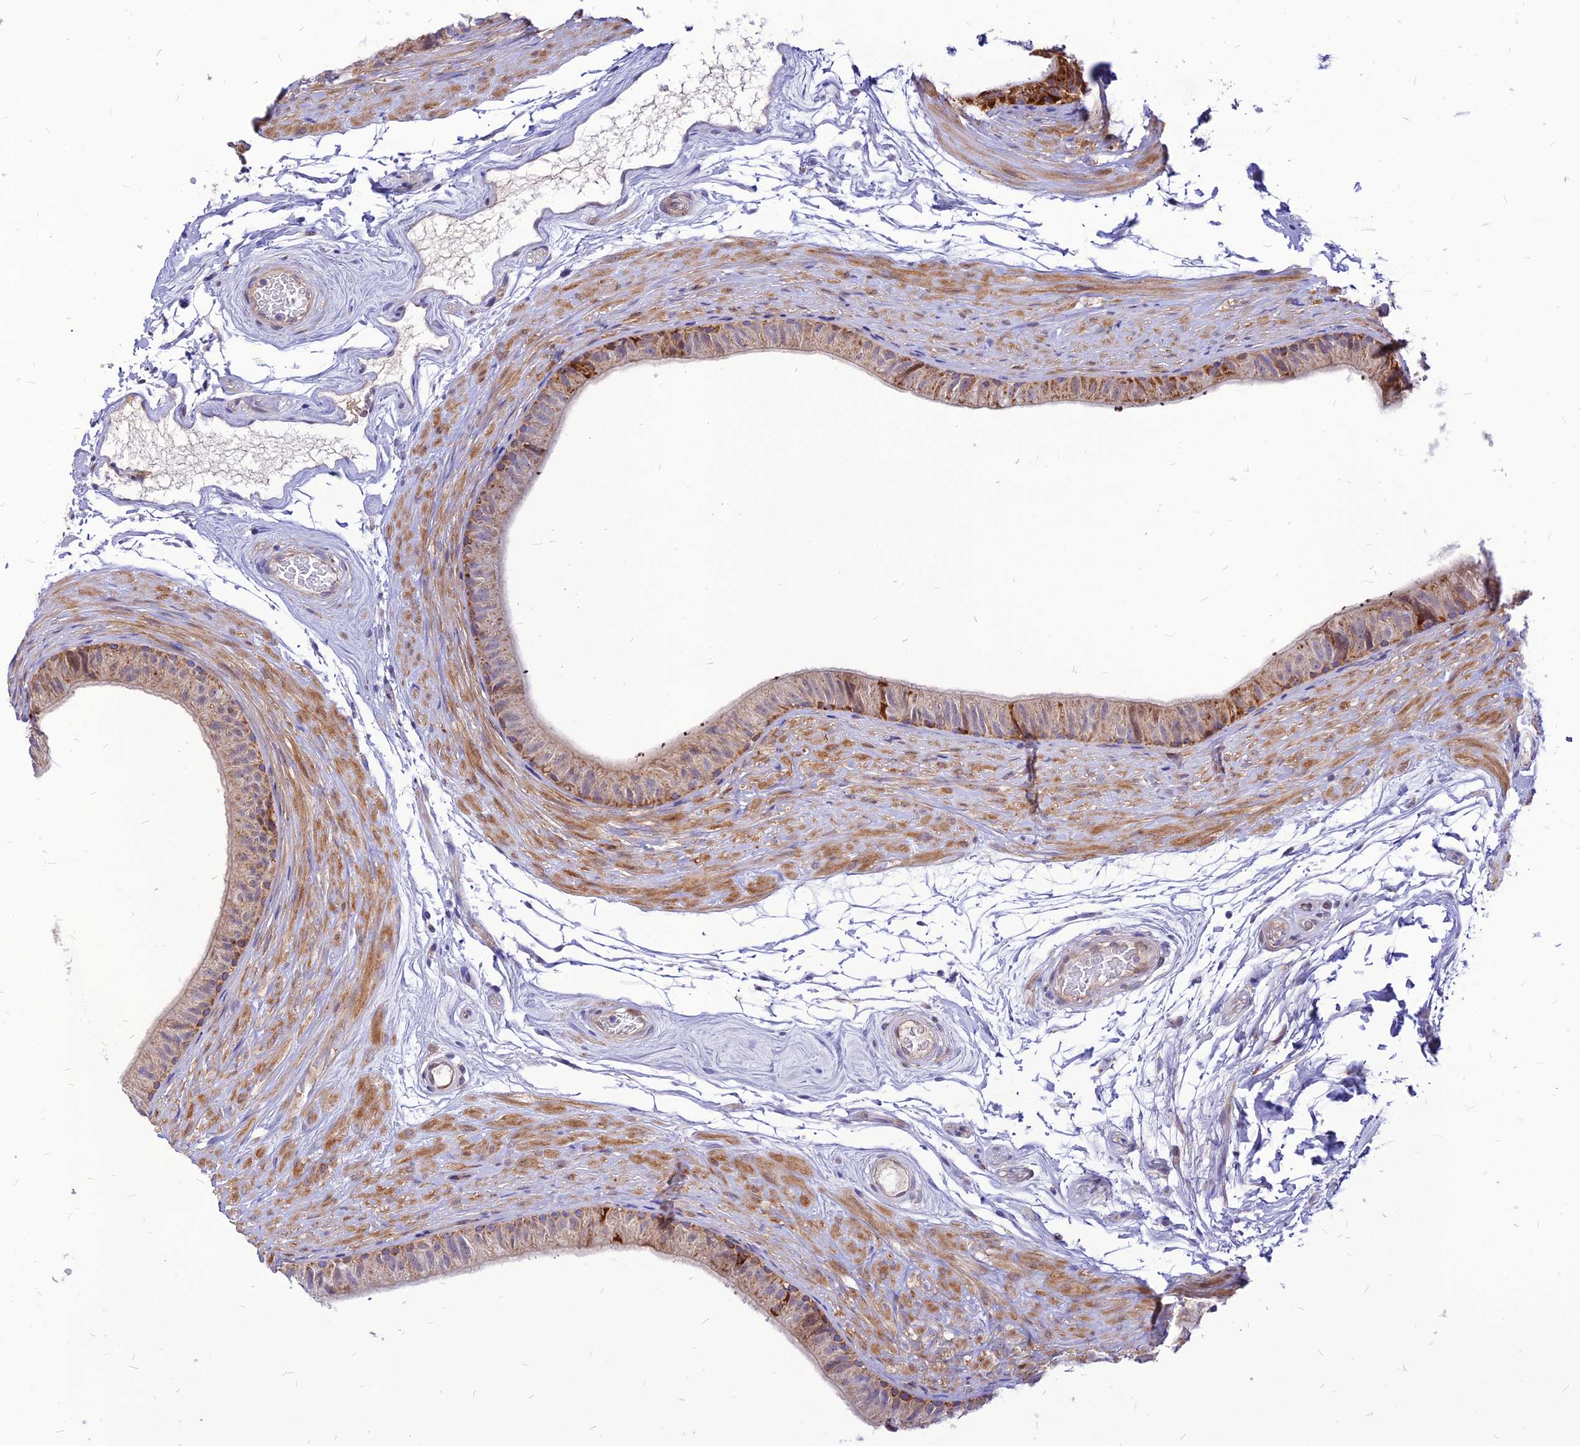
{"staining": {"intensity": "strong", "quantity": "25%-75%", "location": "cytoplasmic/membranous"}, "tissue": "epididymis", "cell_type": "Glandular cells", "image_type": "normal", "snomed": [{"axis": "morphology", "description": "Normal tissue, NOS"}, {"axis": "topography", "description": "Epididymis"}], "caption": "This micrograph shows IHC staining of unremarkable epididymis, with high strong cytoplasmic/membranous expression in about 25%-75% of glandular cells.", "gene": "ECI1", "patient": {"sex": "male", "age": 45}}